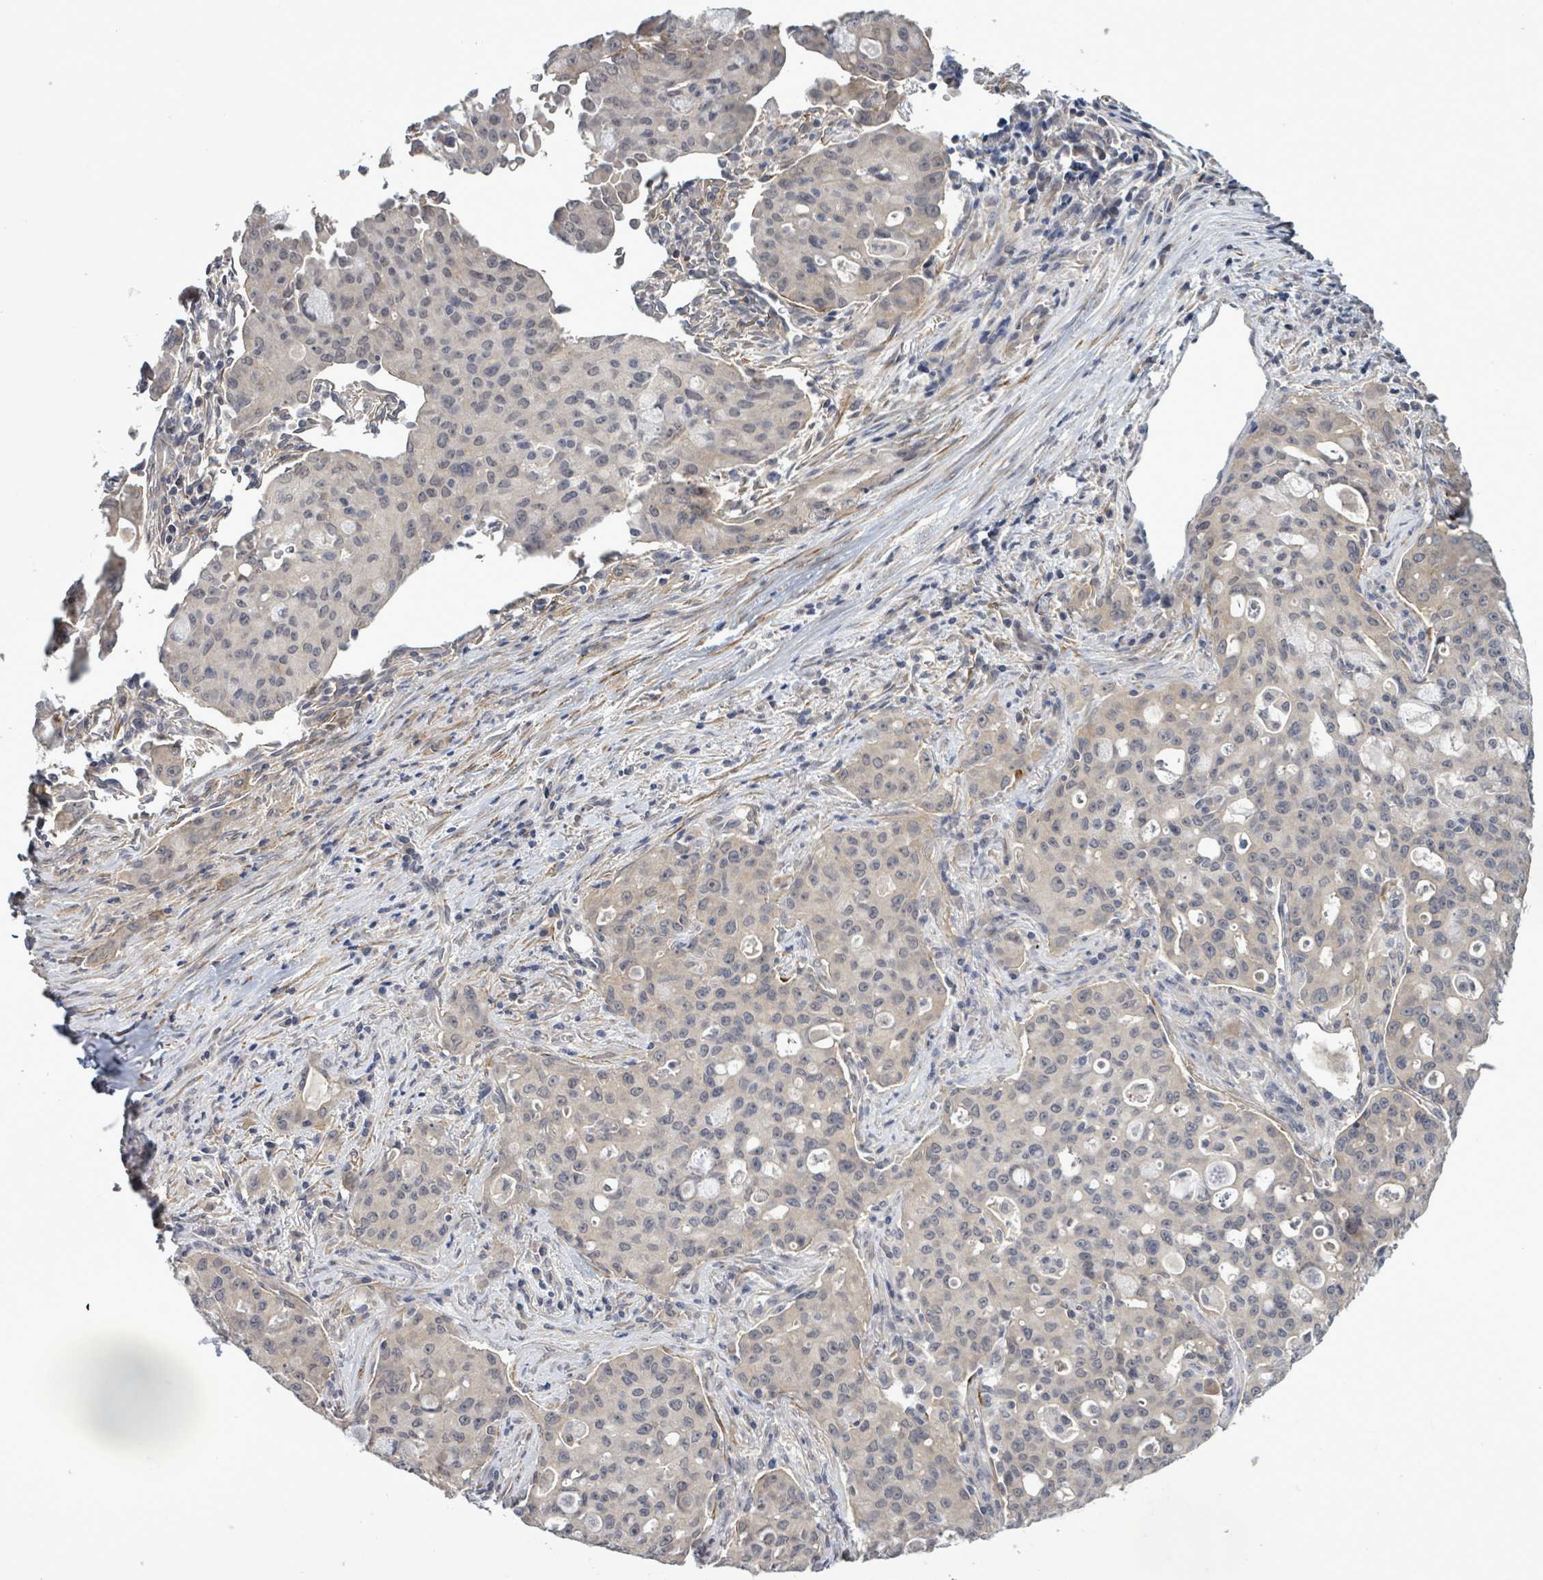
{"staining": {"intensity": "negative", "quantity": "none", "location": "none"}, "tissue": "lung cancer", "cell_type": "Tumor cells", "image_type": "cancer", "snomed": [{"axis": "morphology", "description": "Adenocarcinoma, NOS"}, {"axis": "topography", "description": "Lung"}], "caption": "DAB (3,3'-diaminobenzidine) immunohistochemical staining of lung cancer (adenocarcinoma) demonstrates no significant positivity in tumor cells. (Immunohistochemistry, brightfield microscopy, high magnification).", "gene": "AMMECR1", "patient": {"sex": "female", "age": 44}}